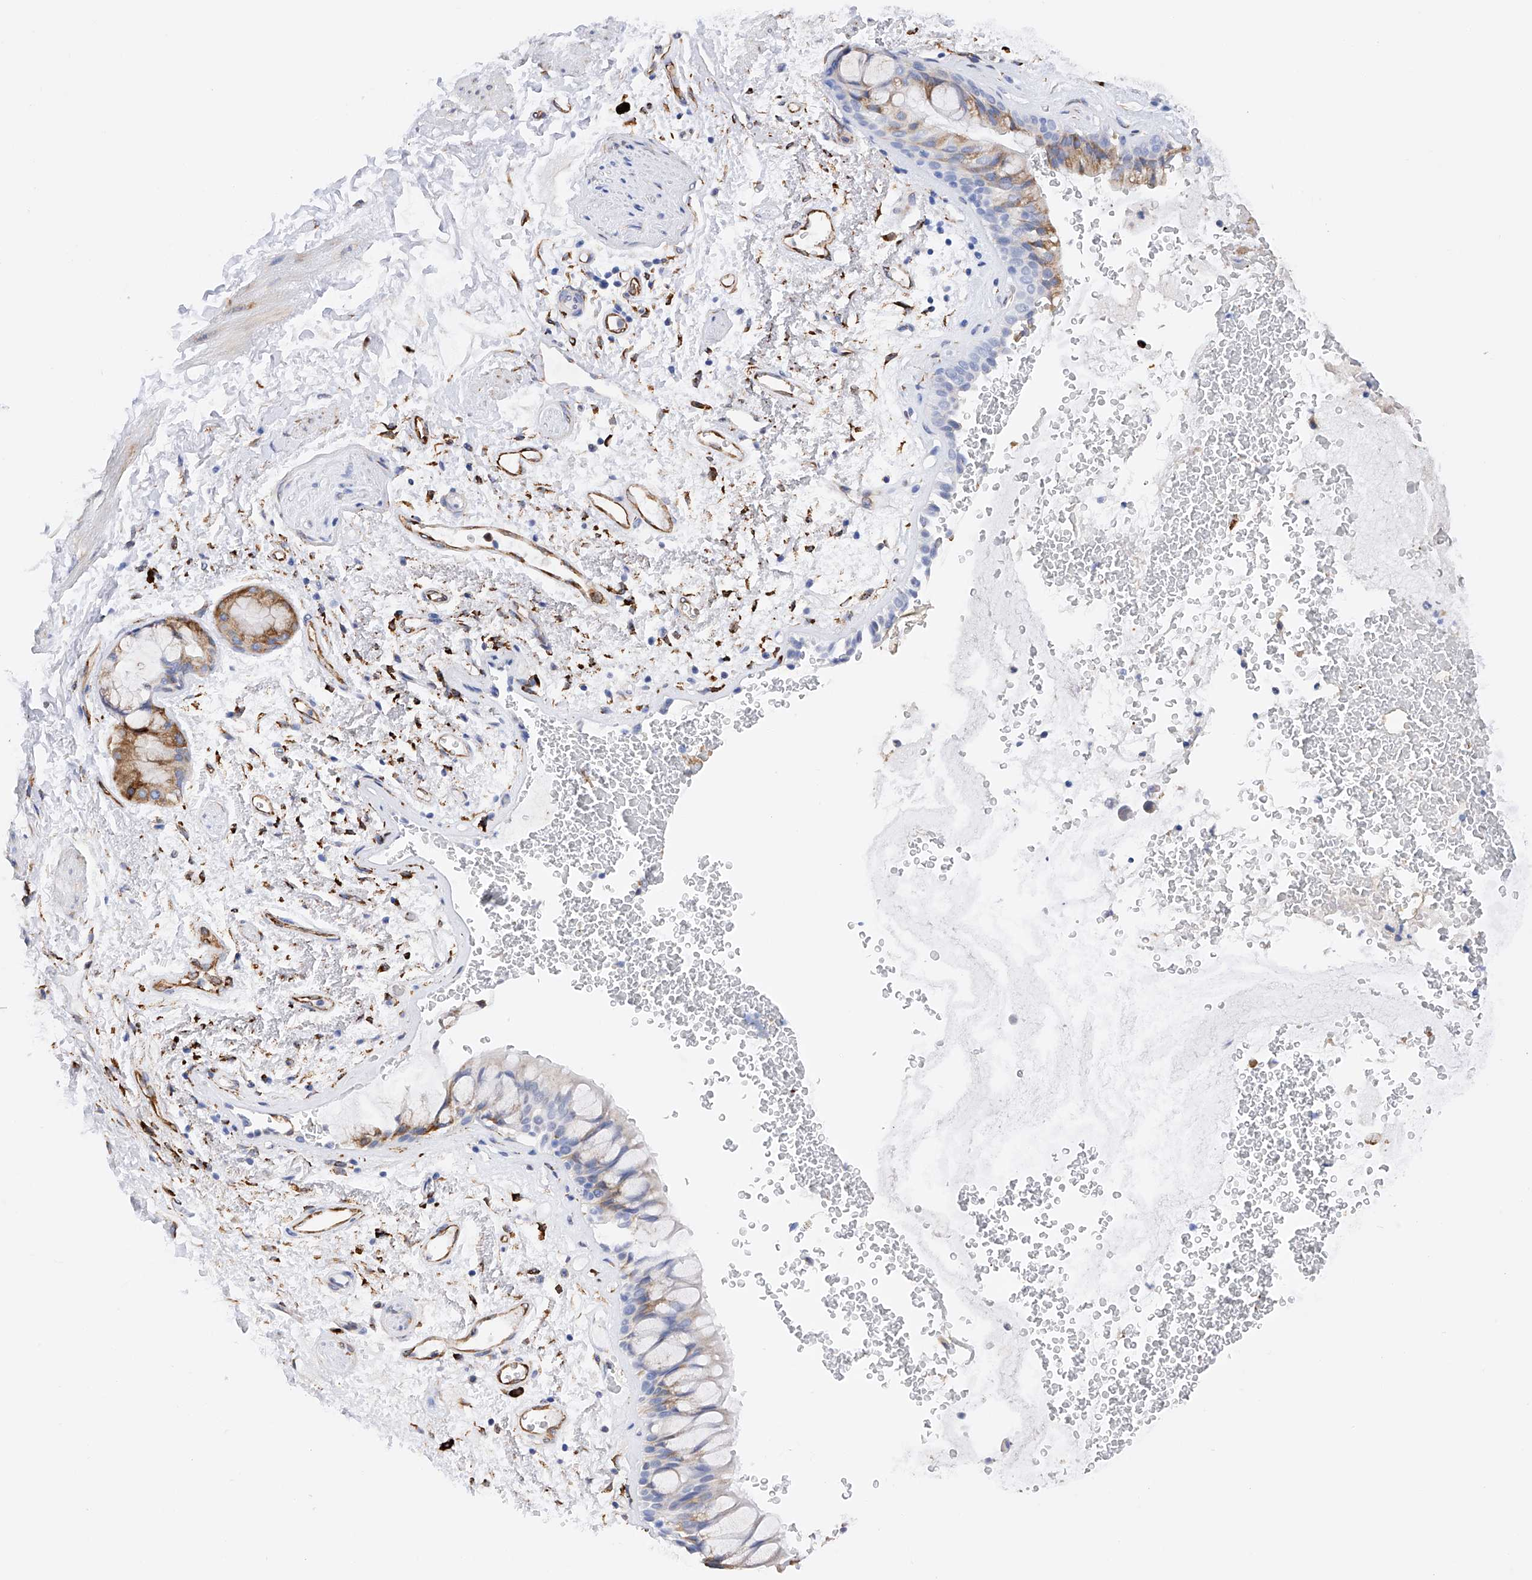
{"staining": {"intensity": "moderate", "quantity": "<25%", "location": "cytoplasmic/membranous"}, "tissue": "bronchus", "cell_type": "Respiratory epithelial cells", "image_type": "normal", "snomed": [{"axis": "morphology", "description": "Normal tissue, NOS"}, {"axis": "morphology", "description": "Squamous cell carcinoma, NOS"}, {"axis": "topography", "description": "Lymph node"}, {"axis": "topography", "description": "Bronchus"}, {"axis": "topography", "description": "Lung"}], "caption": "Bronchus stained for a protein shows moderate cytoplasmic/membranous positivity in respiratory epithelial cells. (brown staining indicates protein expression, while blue staining denotes nuclei).", "gene": "PDIA5", "patient": {"sex": "male", "age": 66}}